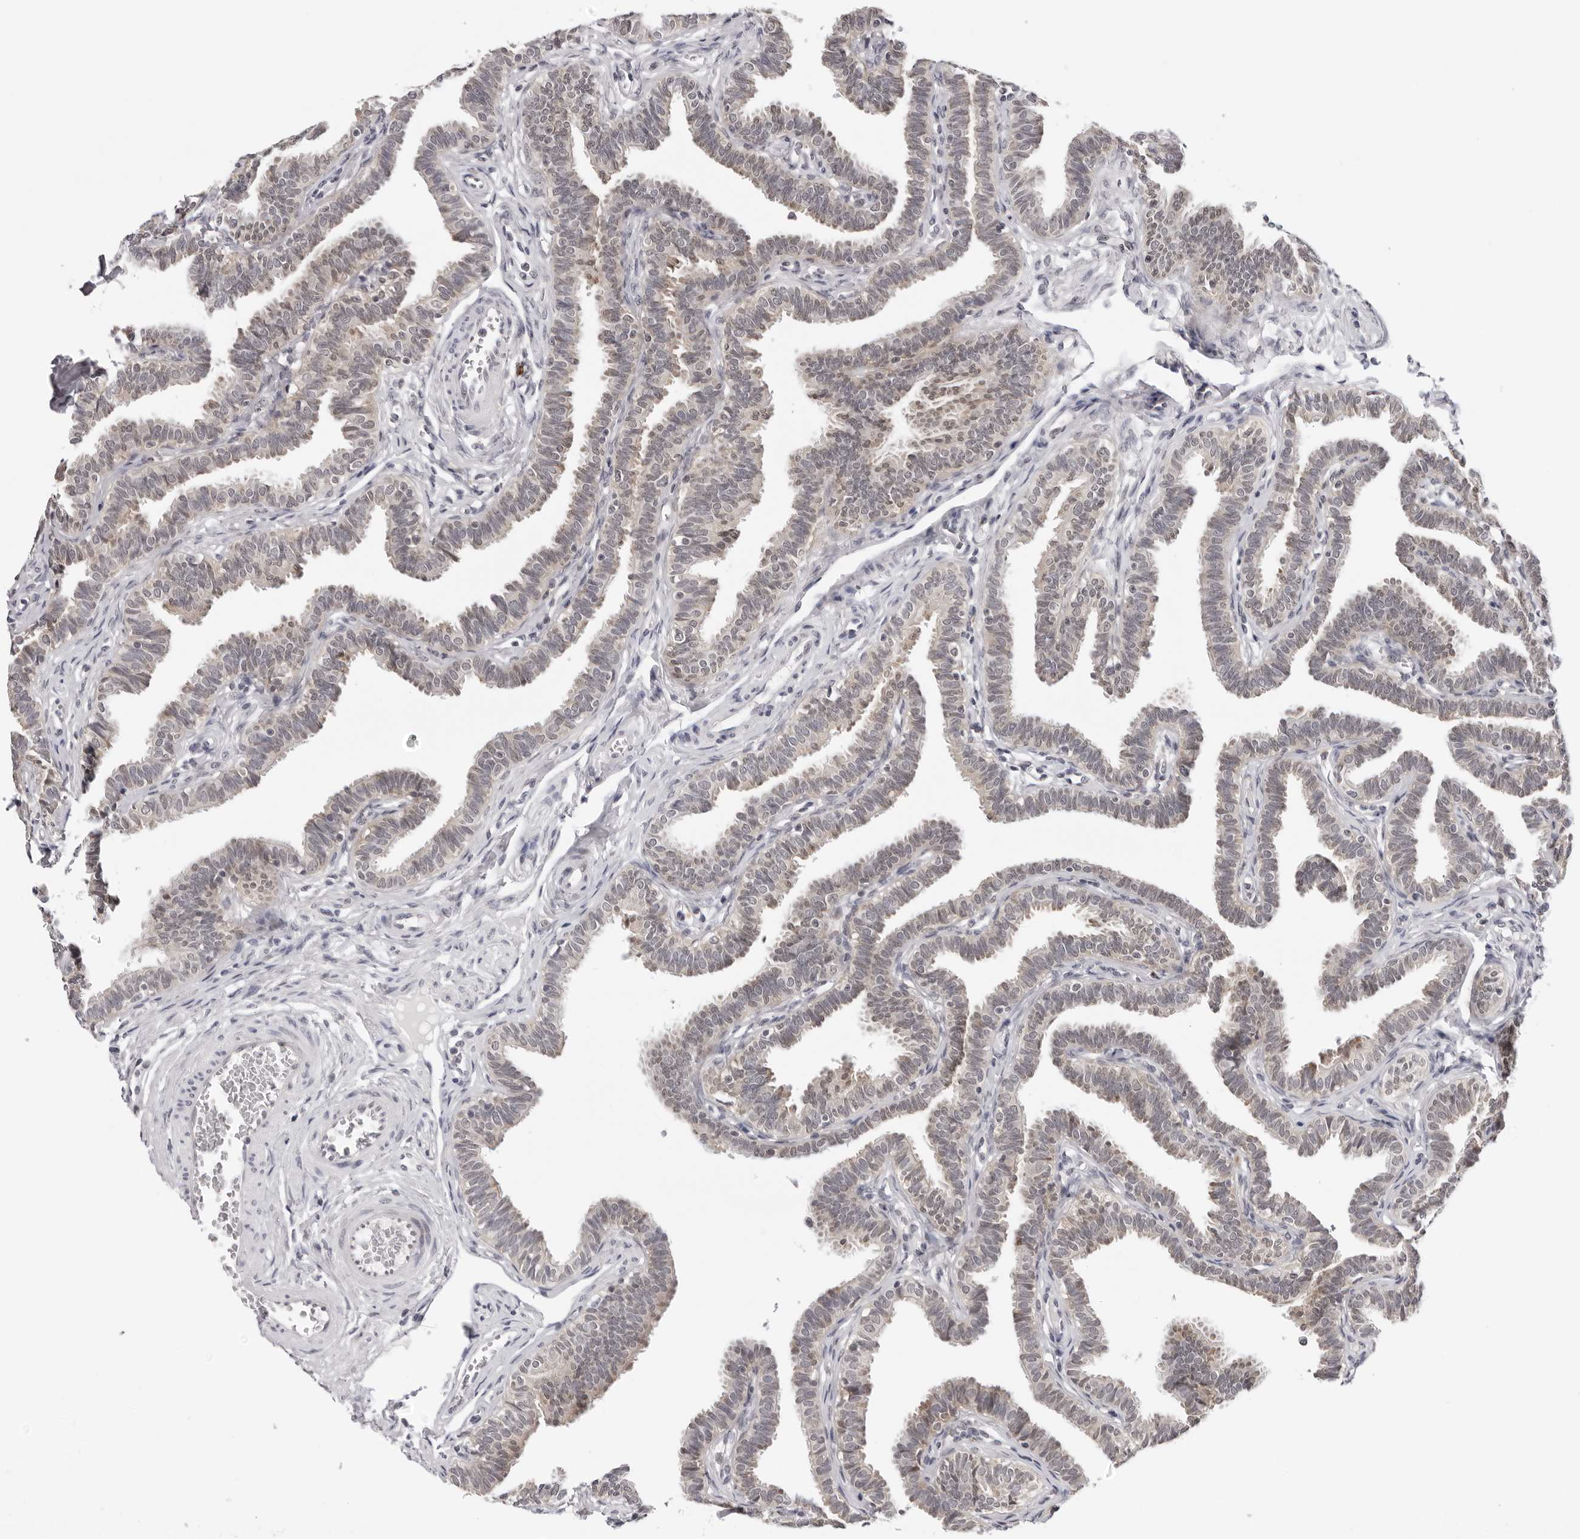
{"staining": {"intensity": "weak", "quantity": "<25%", "location": "cytoplasmic/membranous,nuclear"}, "tissue": "fallopian tube", "cell_type": "Glandular cells", "image_type": "normal", "snomed": [{"axis": "morphology", "description": "Normal tissue, NOS"}, {"axis": "topography", "description": "Fallopian tube"}, {"axis": "topography", "description": "Ovary"}], "caption": "An immunohistochemistry (IHC) image of normal fallopian tube is shown. There is no staining in glandular cells of fallopian tube. (Immunohistochemistry, brightfield microscopy, high magnification).", "gene": "PRUNE1", "patient": {"sex": "female", "age": 23}}